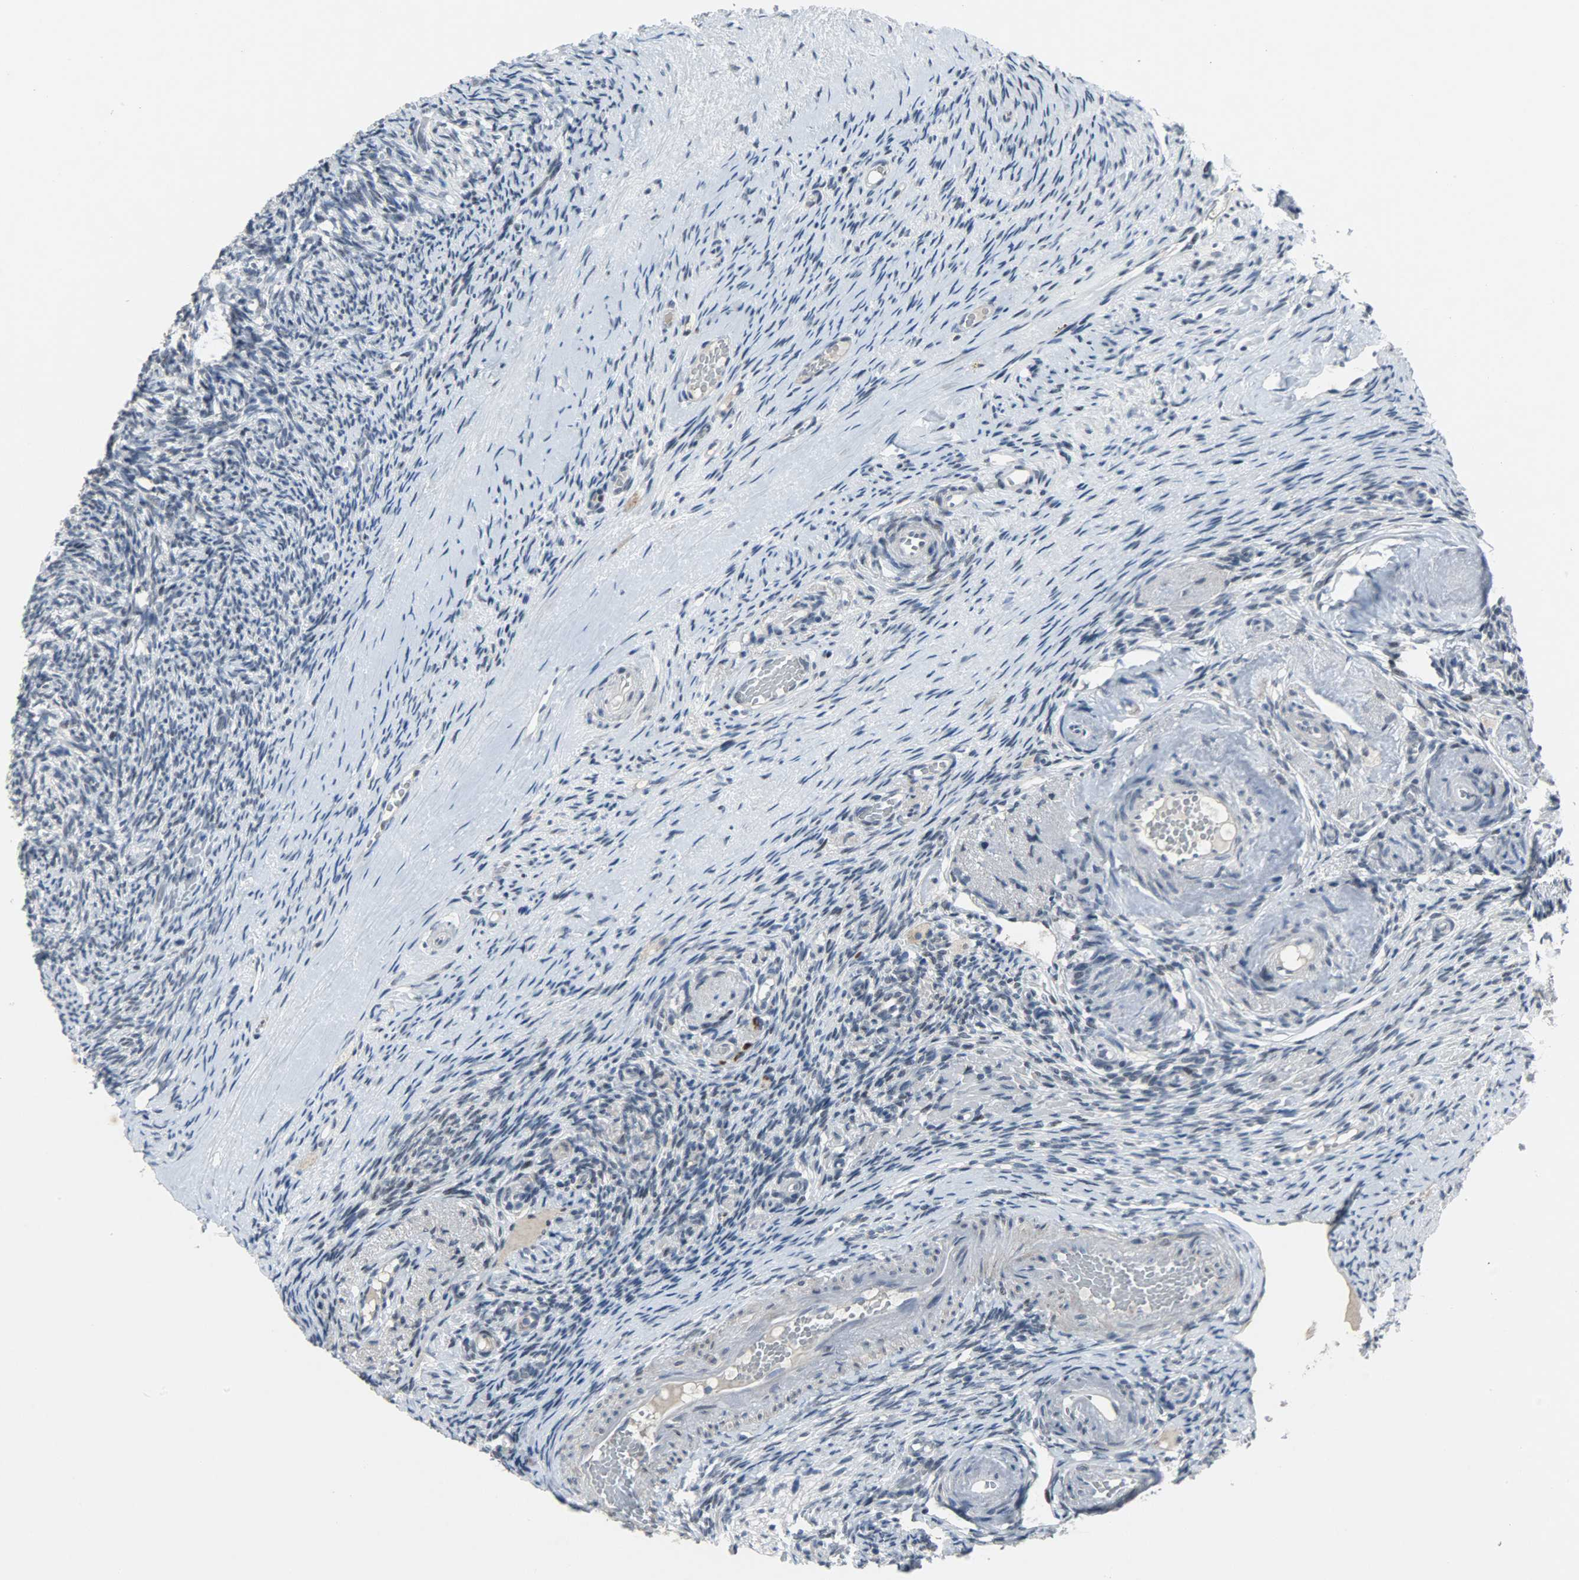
{"staining": {"intensity": "negative", "quantity": "none", "location": "none"}, "tissue": "ovary", "cell_type": "Ovarian stroma cells", "image_type": "normal", "snomed": [{"axis": "morphology", "description": "Normal tissue, NOS"}, {"axis": "topography", "description": "Ovary"}], "caption": "Immunohistochemistry image of benign ovary stained for a protein (brown), which exhibits no positivity in ovarian stroma cells.", "gene": "PPARG", "patient": {"sex": "female", "age": 60}}